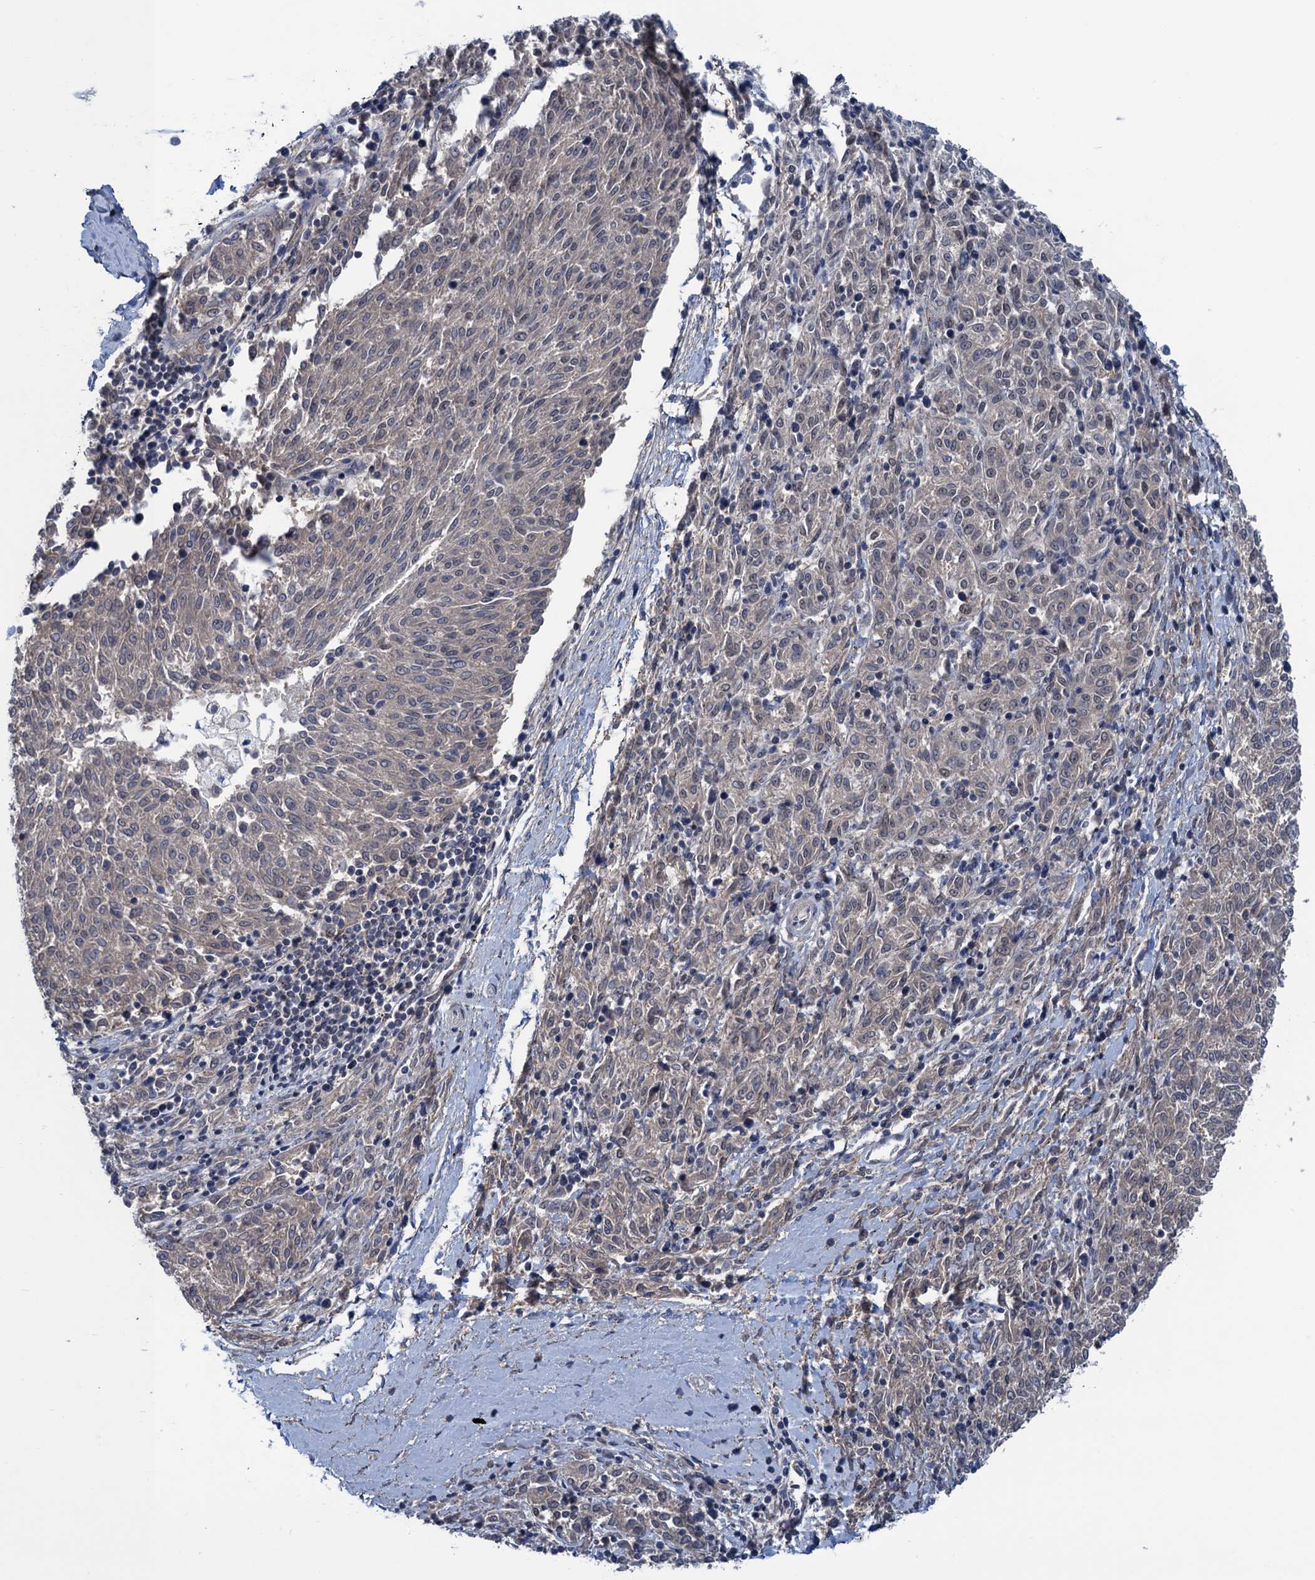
{"staining": {"intensity": "weak", "quantity": "<25%", "location": "nuclear"}, "tissue": "melanoma", "cell_type": "Tumor cells", "image_type": "cancer", "snomed": [{"axis": "morphology", "description": "Malignant melanoma, NOS"}, {"axis": "topography", "description": "Skin"}], "caption": "Immunohistochemistry of melanoma reveals no expression in tumor cells.", "gene": "SAE1", "patient": {"sex": "female", "age": 72}}